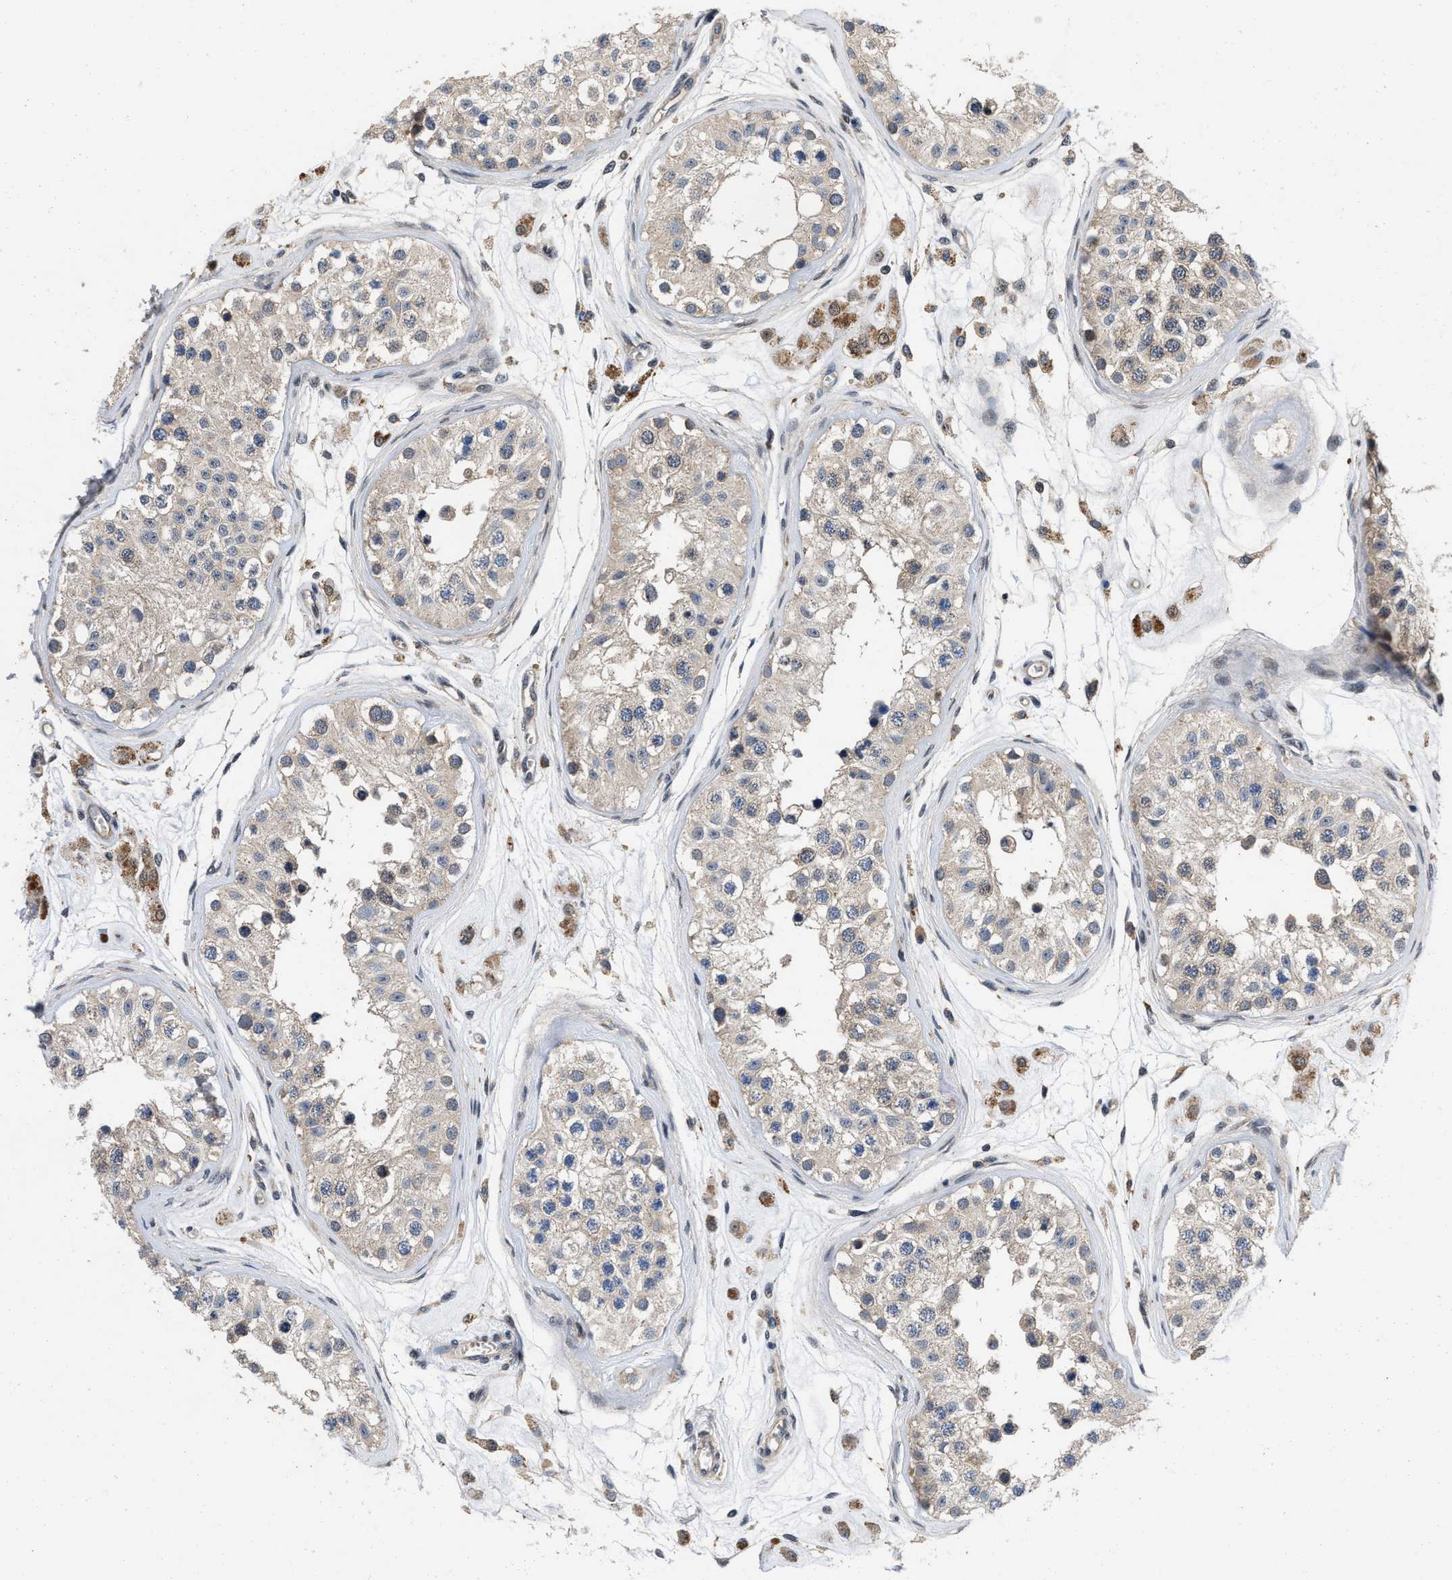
{"staining": {"intensity": "weak", "quantity": ">75%", "location": "cytoplasmic/membranous"}, "tissue": "testis", "cell_type": "Cells in seminiferous ducts", "image_type": "normal", "snomed": [{"axis": "morphology", "description": "Normal tissue, NOS"}, {"axis": "morphology", "description": "Adenocarcinoma, metastatic, NOS"}, {"axis": "topography", "description": "Testis"}], "caption": "A high-resolution photomicrograph shows immunohistochemistry (IHC) staining of benign testis, which demonstrates weak cytoplasmic/membranous staining in about >75% of cells in seminiferous ducts.", "gene": "PRDM14", "patient": {"sex": "male", "age": 26}}